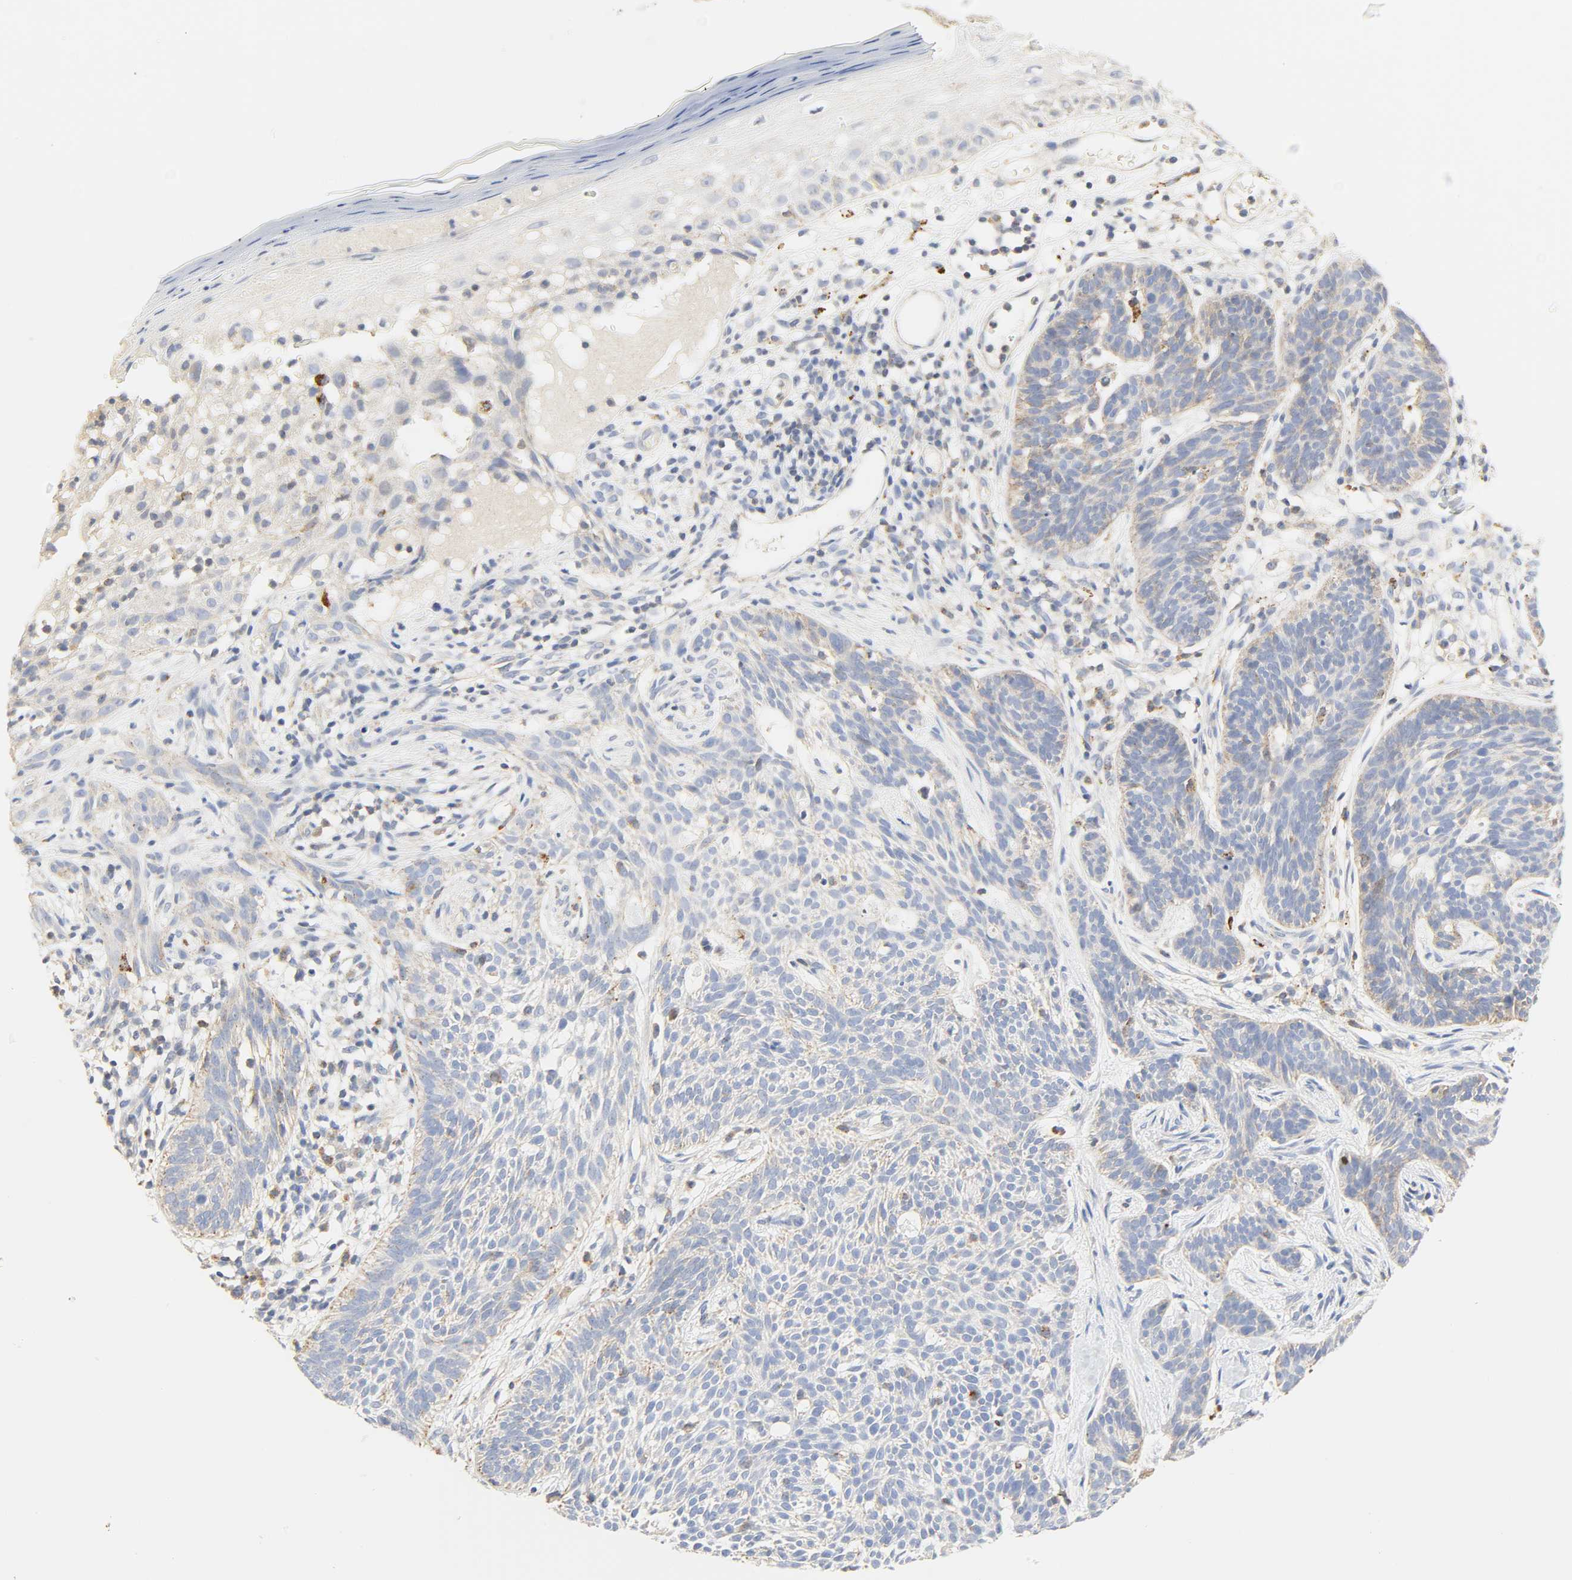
{"staining": {"intensity": "negative", "quantity": "none", "location": "none"}, "tissue": "skin cancer", "cell_type": "Tumor cells", "image_type": "cancer", "snomed": [{"axis": "morphology", "description": "Normal tissue, NOS"}, {"axis": "morphology", "description": "Basal cell carcinoma"}, {"axis": "topography", "description": "Skin"}], "caption": "DAB immunohistochemical staining of skin basal cell carcinoma reveals no significant staining in tumor cells.", "gene": "CAMK2A", "patient": {"sex": "female", "age": 69}}